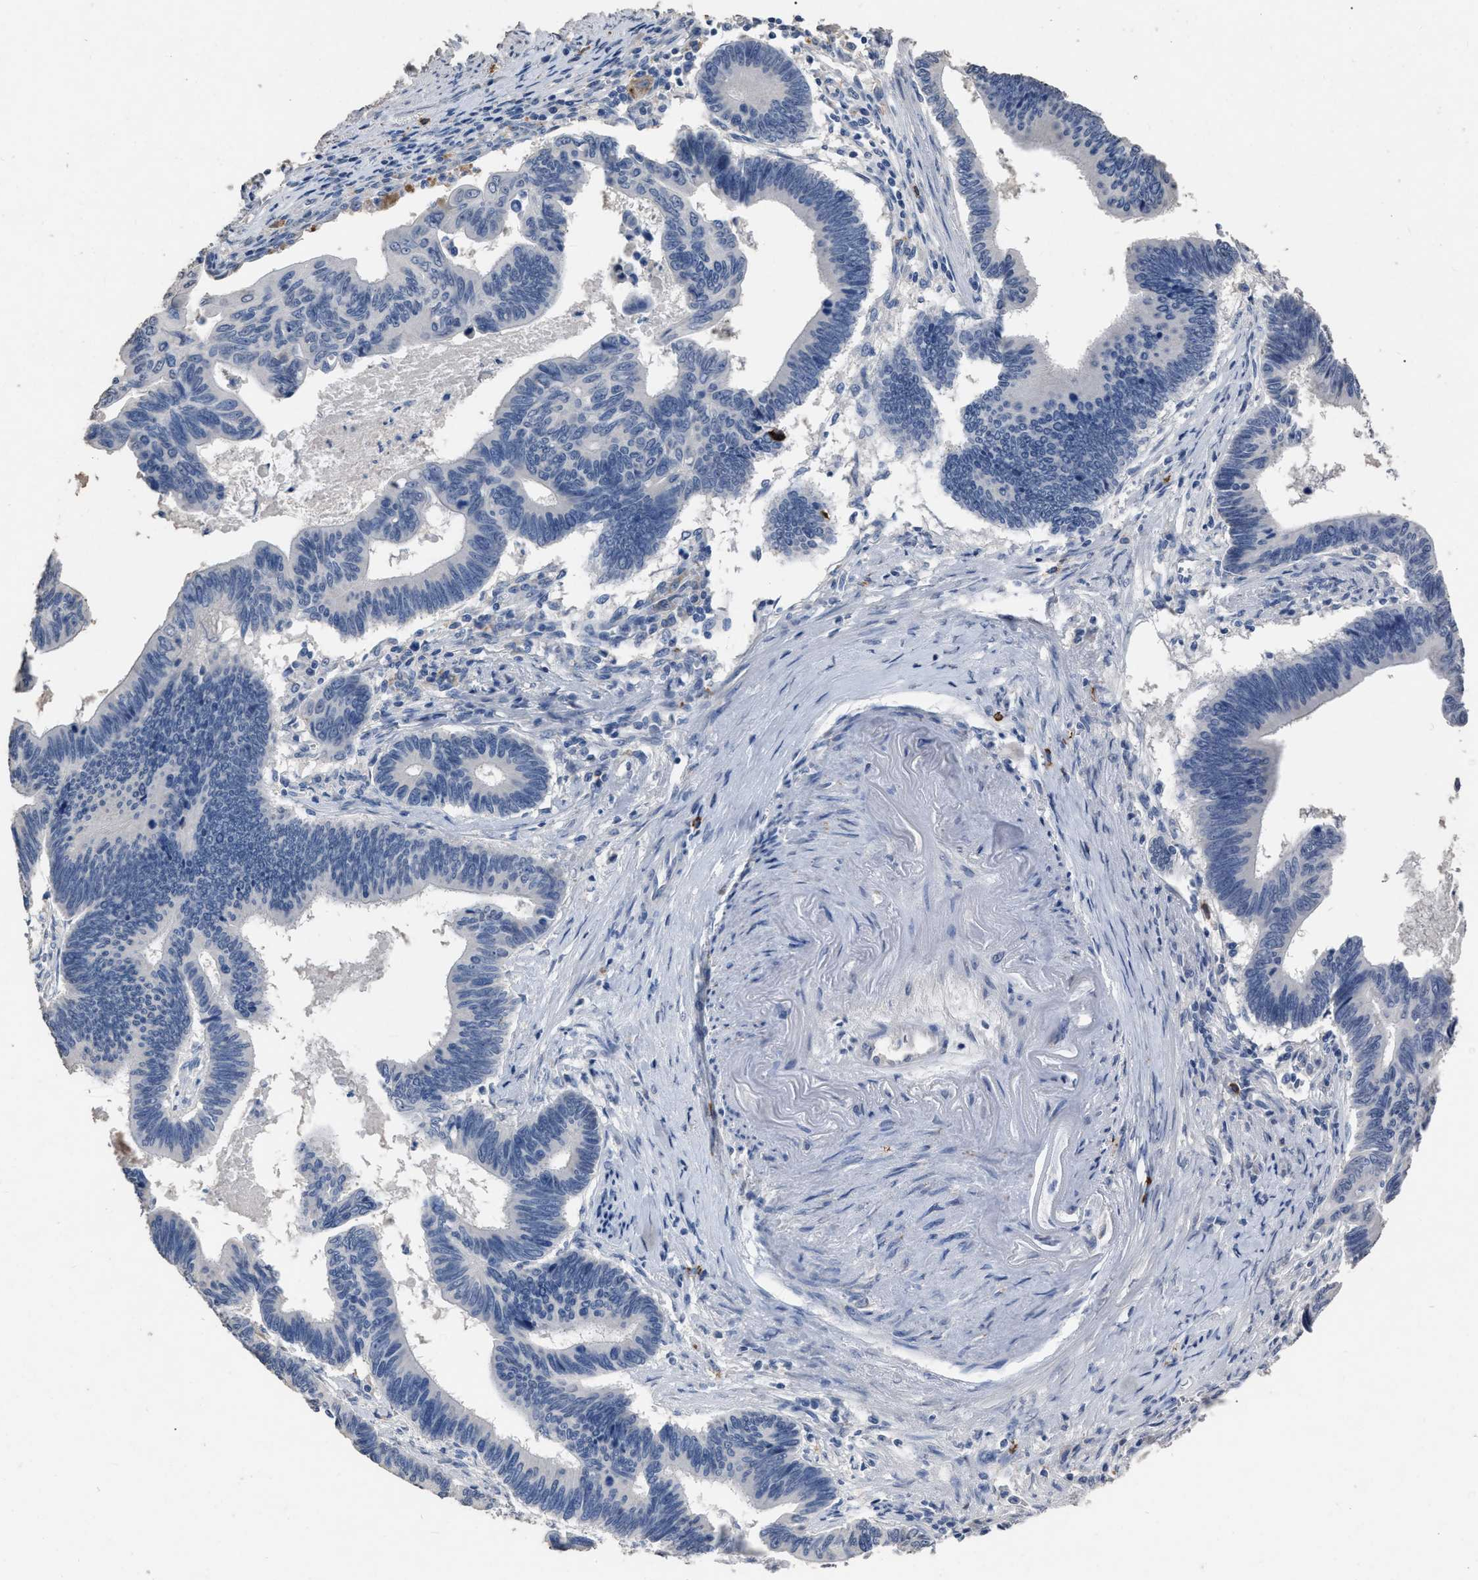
{"staining": {"intensity": "negative", "quantity": "none", "location": "none"}, "tissue": "pancreatic cancer", "cell_type": "Tumor cells", "image_type": "cancer", "snomed": [{"axis": "morphology", "description": "Adenocarcinoma, NOS"}, {"axis": "topography", "description": "Pancreas"}], "caption": "Pancreatic adenocarcinoma stained for a protein using IHC shows no staining tumor cells.", "gene": "HABP2", "patient": {"sex": "female", "age": 70}}